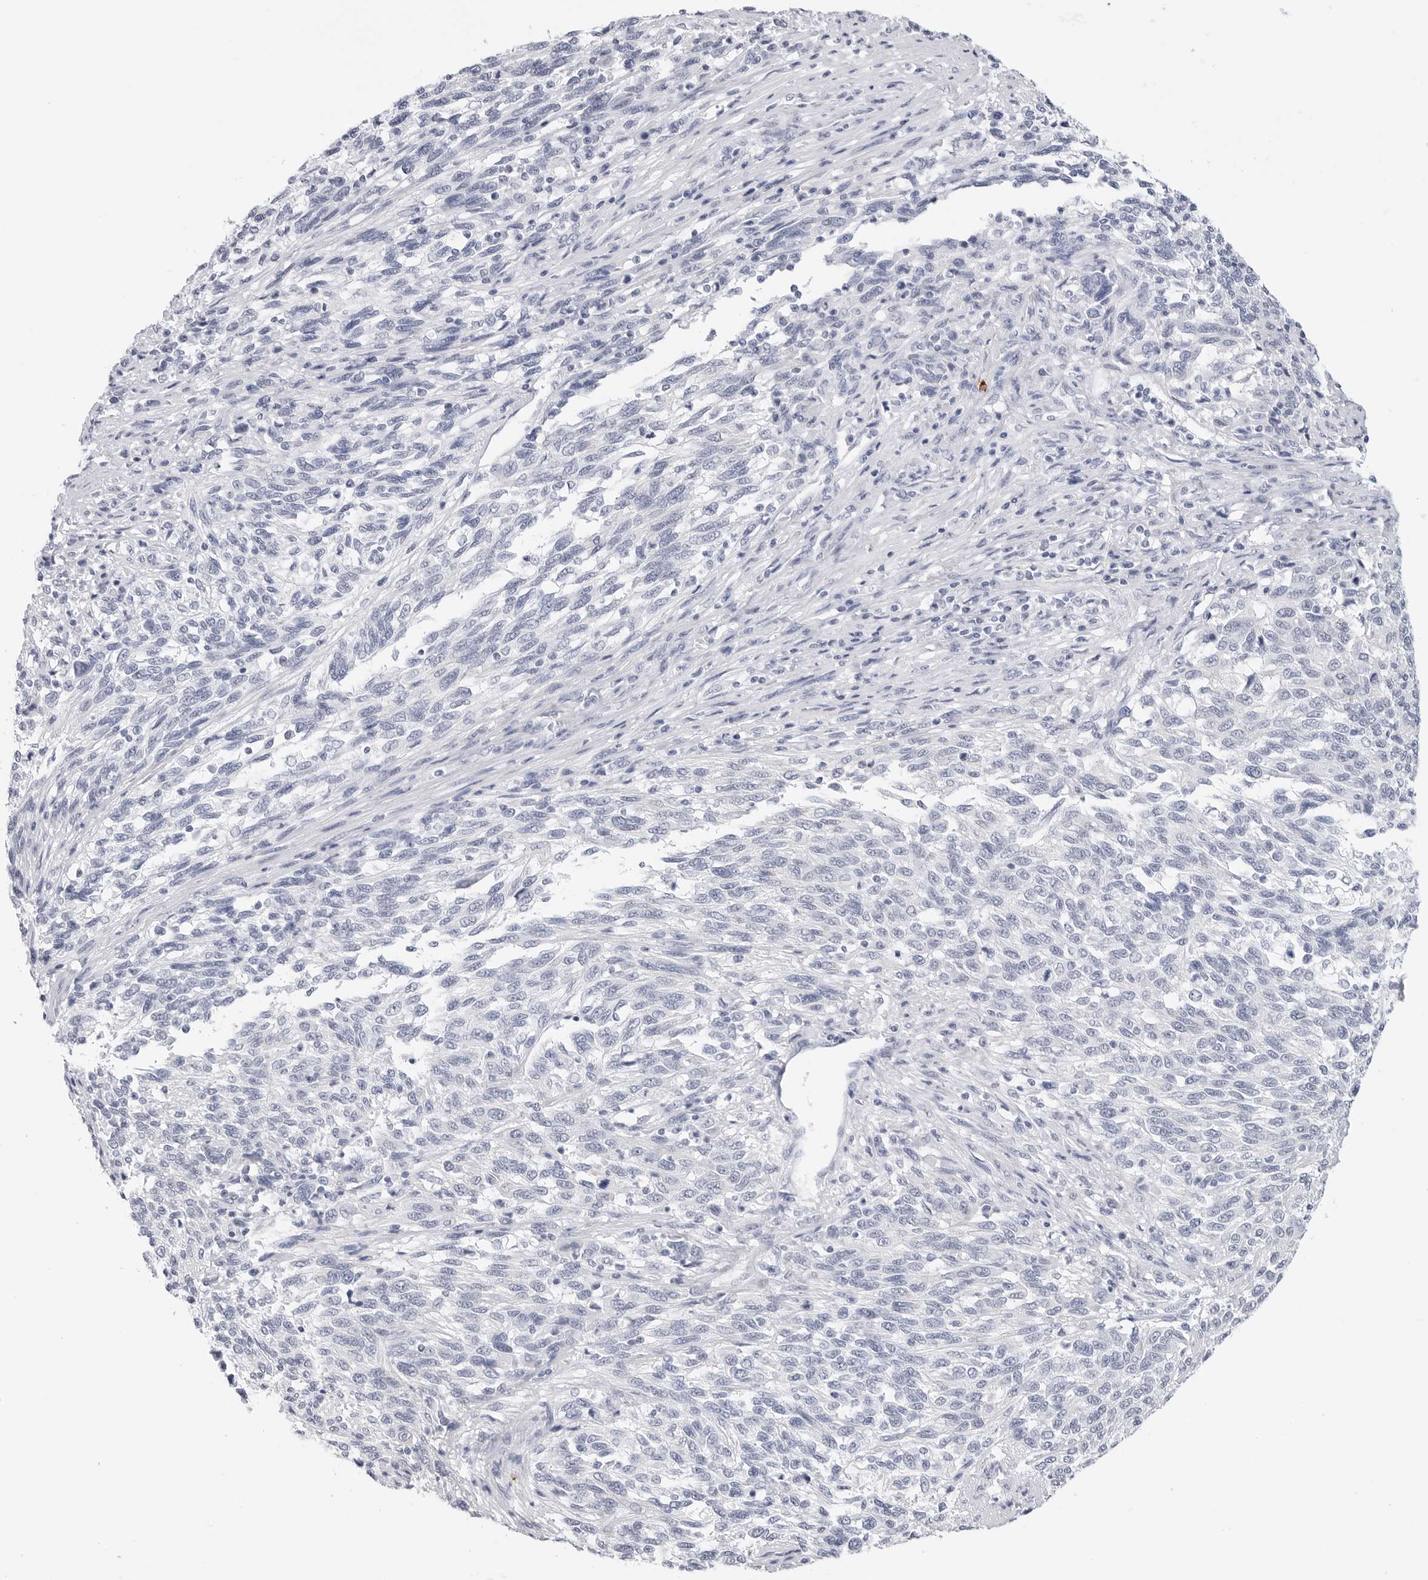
{"staining": {"intensity": "negative", "quantity": "none", "location": "none"}, "tissue": "melanoma", "cell_type": "Tumor cells", "image_type": "cancer", "snomed": [{"axis": "morphology", "description": "Malignant melanoma, Metastatic site"}, {"axis": "topography", "description": "Lymph node"}], "caption": "Immunohistochemical staining of melanoma displays no significant positivity in tumor cells.", "gene": "HSPB7", "patient": {"sex": "male", "age": 61}}